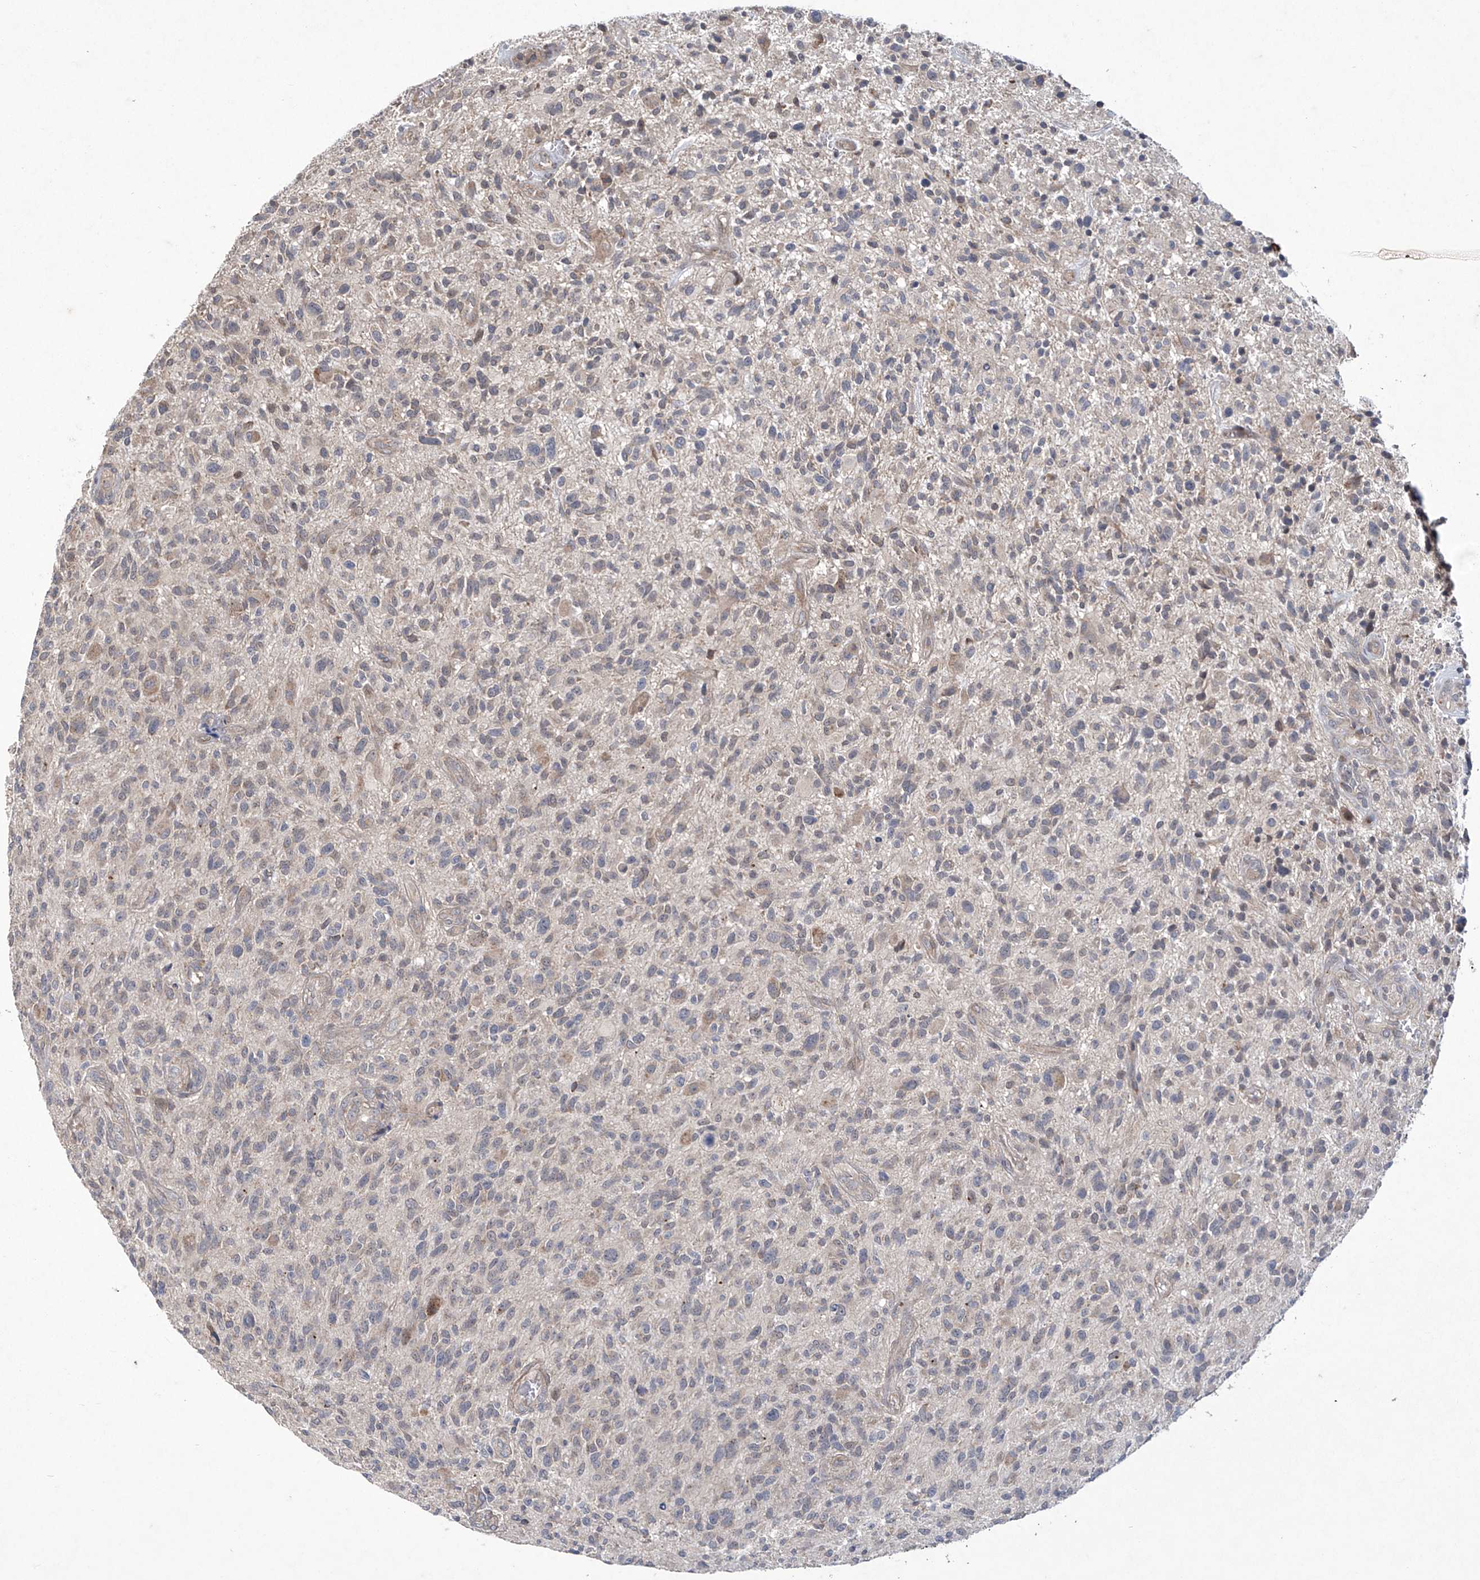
{"staining": {"intensity": "negative", "quantity": "none", "location": "none"}, "tissue": "glioma", "cell_type": "Tumor cells", "image_type": "cancer", "snomed": [{"axis": "morphology", "description": "Glioma, malignant, High grade"}, {"axis": "topography", "description": "Brain"}], "caption": "Immunohistochemistry (IHC) of glioma exhibits no staining in tumor cells. (Brightfield microscopy of DAB immunohistochemistry (IHC) at high magnification).", "gene": "TRIM60", "patient": {"sex": "male", "age": 47}}